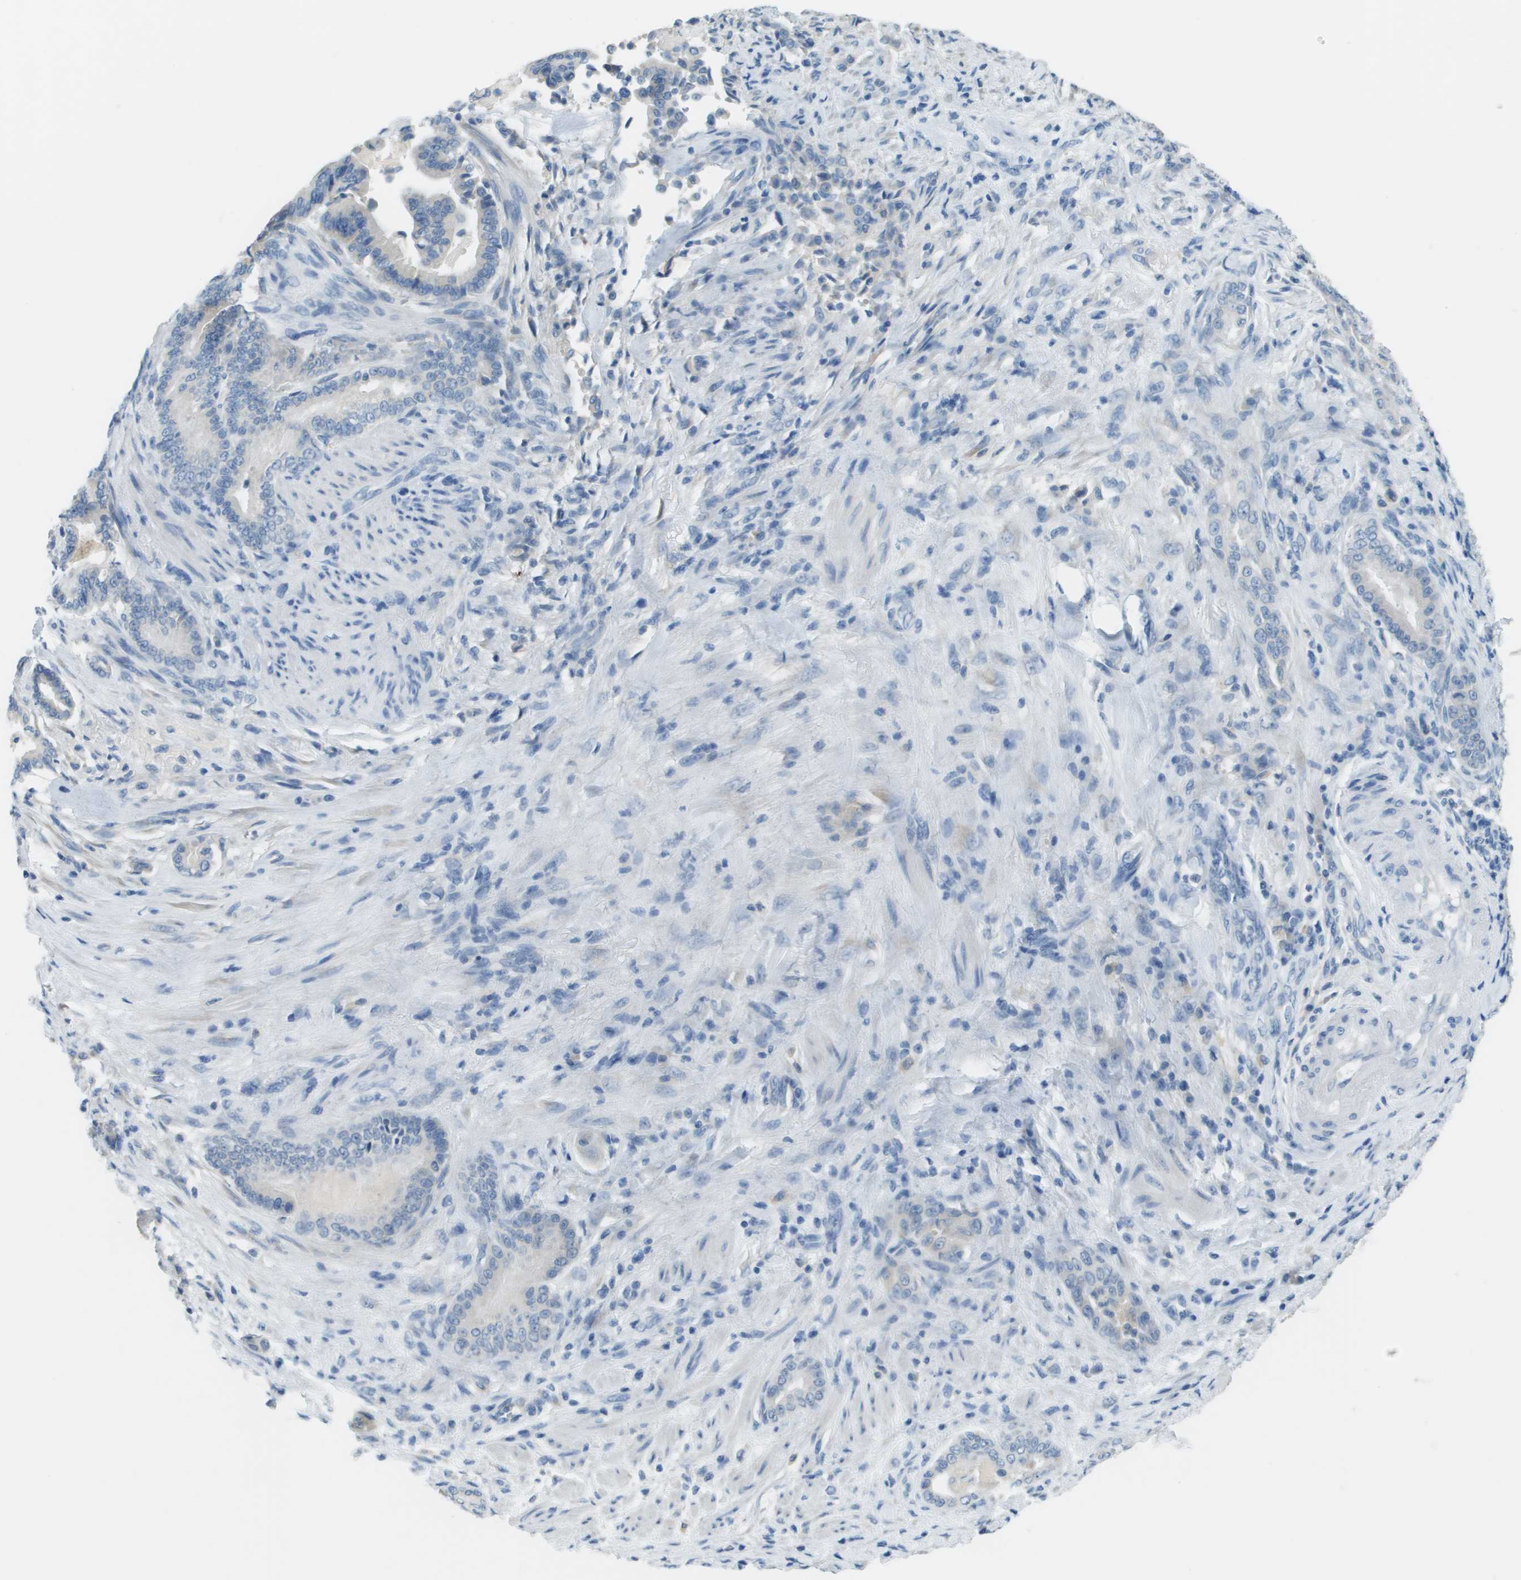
{"staining": {"intensity": "negative", "quantity": "none", "location": "none"}, "tissue": "pancreatic cancer", "cell_type": "Tumor cells", "image_type": "cancer", "snomed": [{"axis": "morphology", "description": "Normal tissue, NOS"}, {"axis": "morphology", "description": "Adenocarcinoma, NOS"}, {"axis": "topography", "description": "Pancreas"}], "caption": "IHC image of neoplastic tissue: human pancreatic cancer stained with DAB (3,3'-diaminobenzidine) exhibits no significant protein staining in tumor cells. (DAB immunohistochemistry (IHC), high magnification).", "gene": "PTGDR2", "patient": {"sex": "male", "age": 63}}